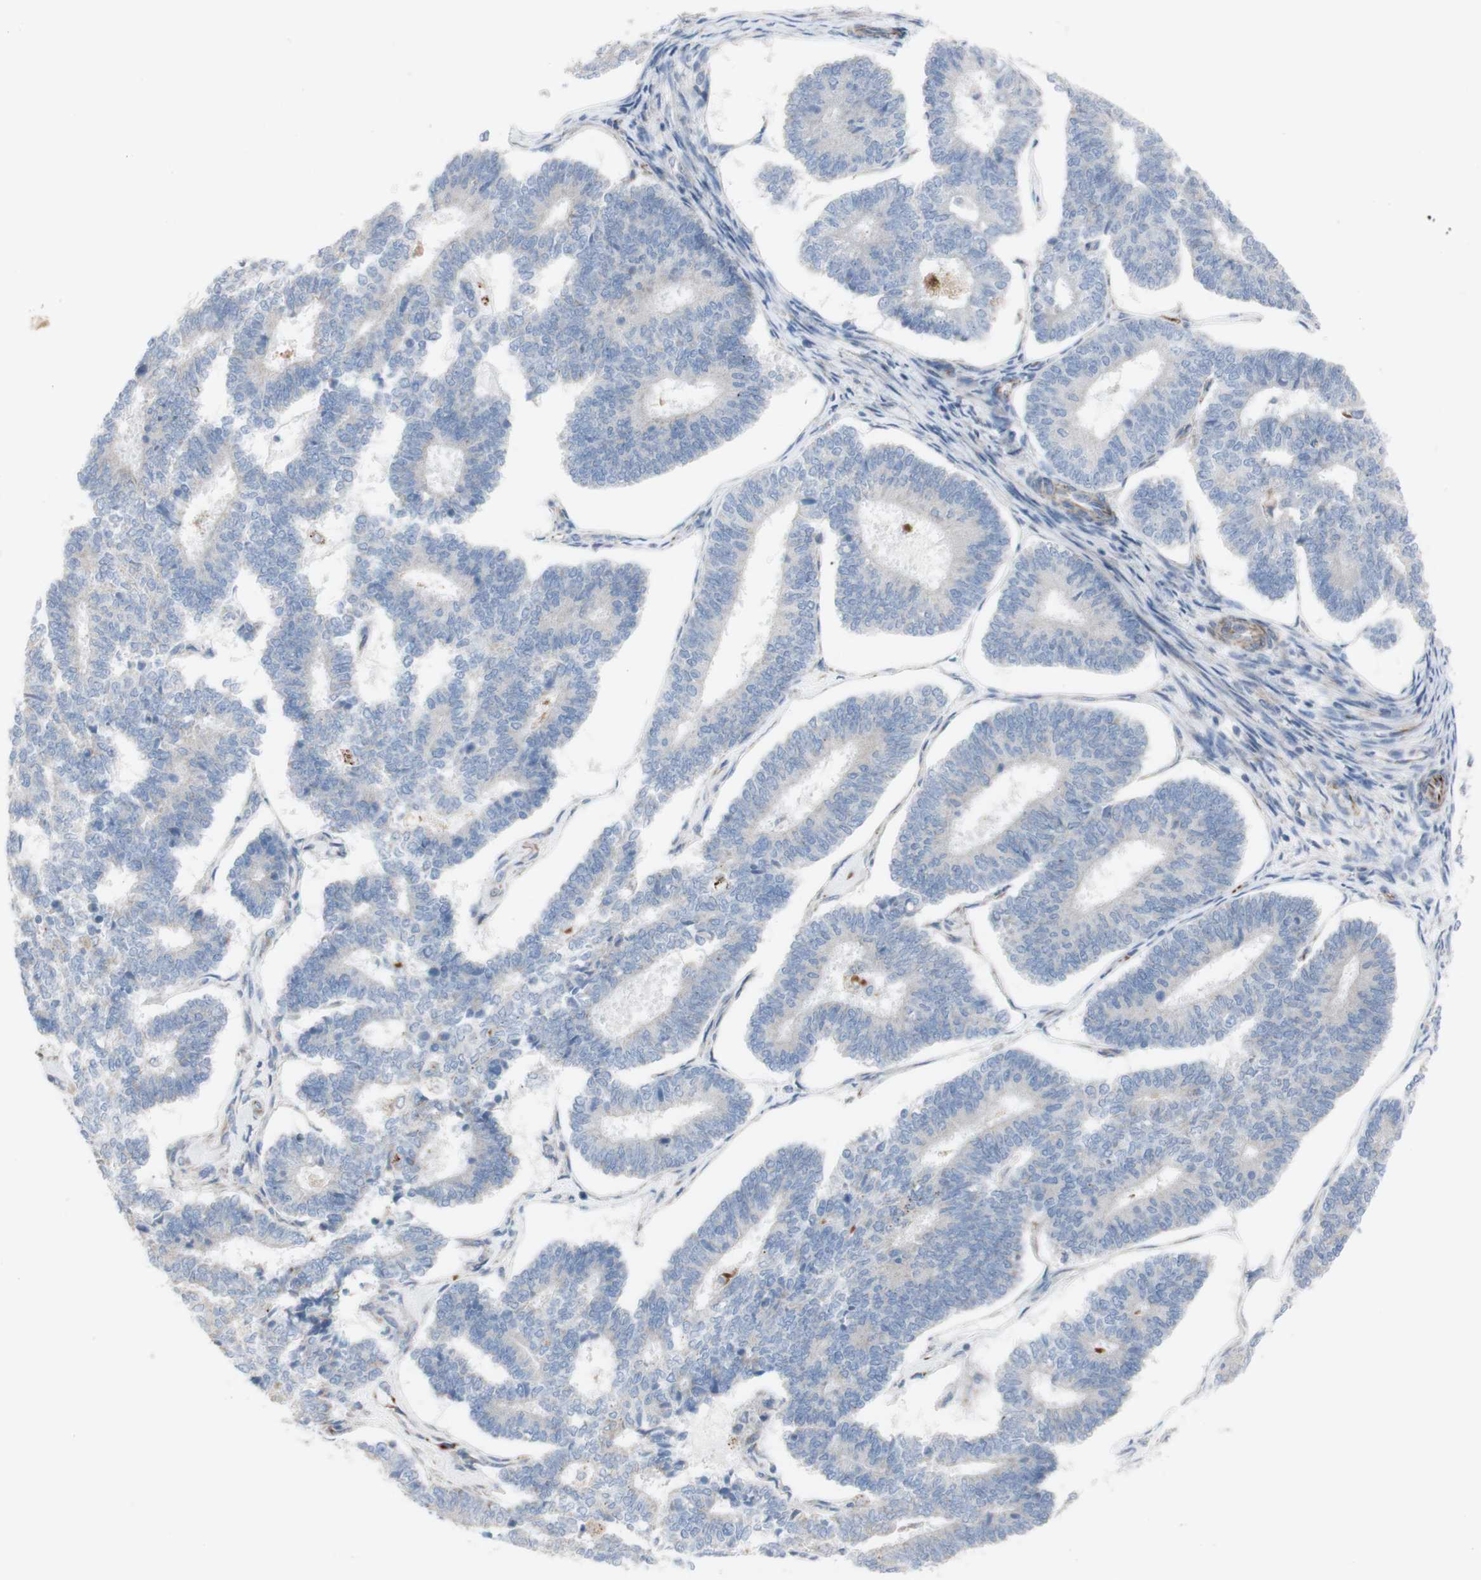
{"staining": {"intensity": "negative", "quantity": "none", "location": "none"}, "tissue": "endometrial cancer", "cell_type": "Tumor cells", "image_type": "cancer", "snomed": [{"axis": "morphology", "description": "Adenocarcinoma, NOS"}, {"axis": "topography", "description": "Endometrium"}], "caption": "Tumor cells are negative for brown protein staining in endometrial cancer.", "gene": "AGPAT5", "patient": {"sex": "female", "age": 70}}